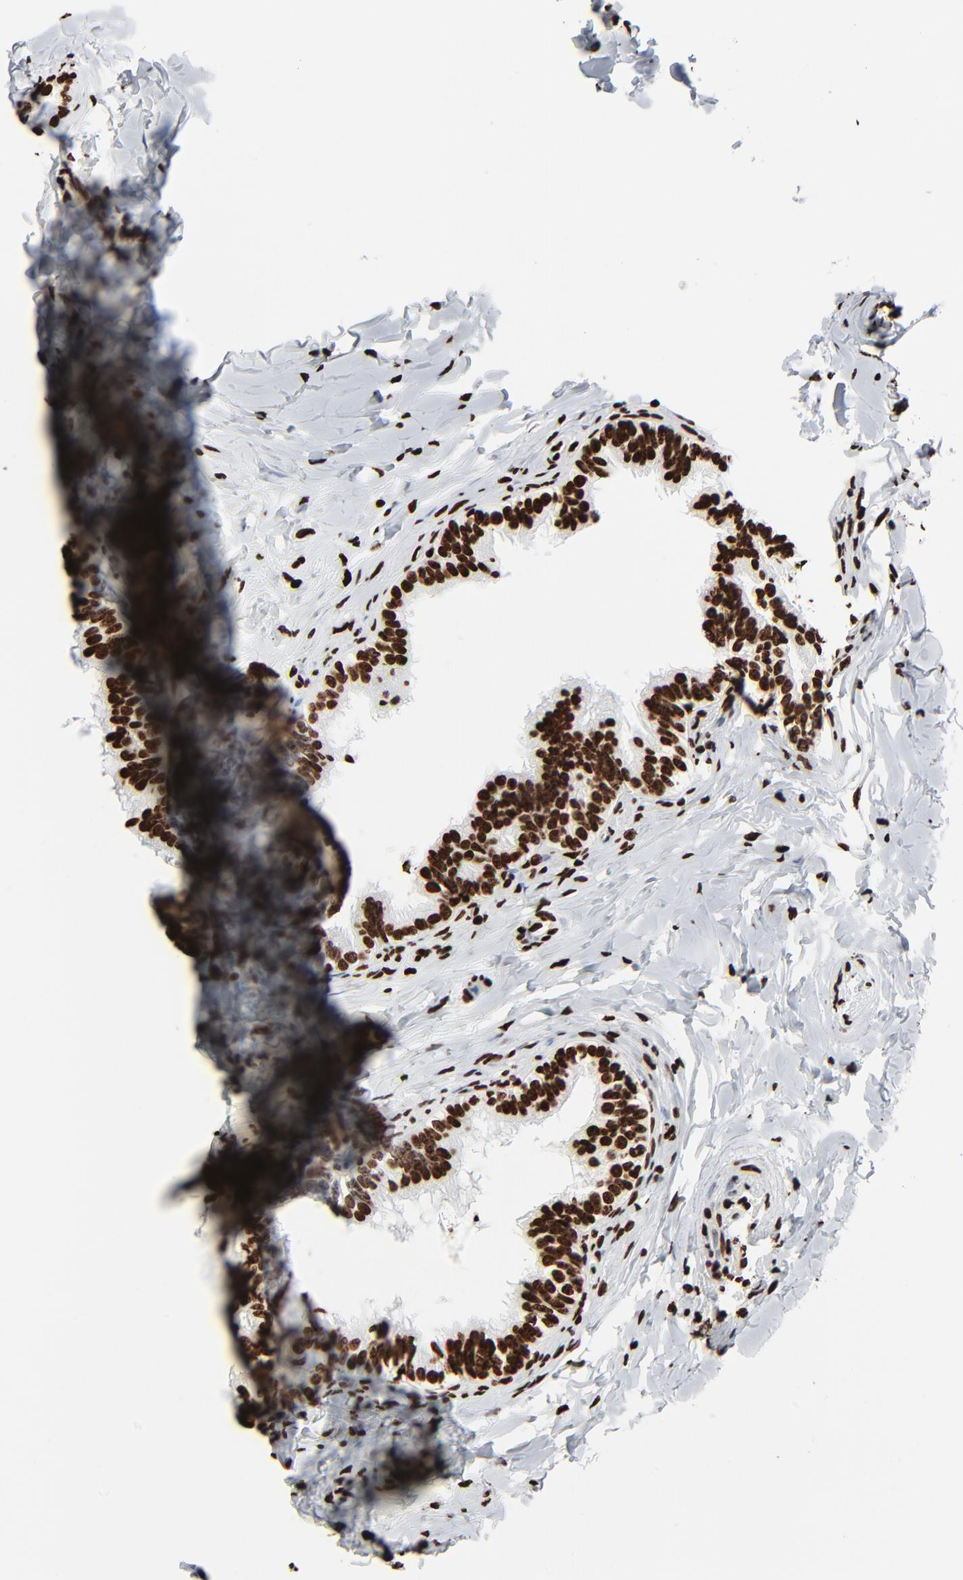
{"staining": {"intensity": "strong", "quantity": ">75%", "location": "nuclear"}, "tissue": "epididymis", "cell_type": "Glandular cells", "image_type": "normal", "snomed": [{"axis": "morphology", "description": "Normal tissue, NOS"}, {"axis": "topography", "description": "Epididymis"}], "caption": "Protein staining of normal epididymis reveals strong nuclear expression in approximately >75% of glandular cells. (brown staining indicates protein expression, while blue staining denotes nuclei).", "gene": "H3", "patient": {"sex": "male", "age": 26}}